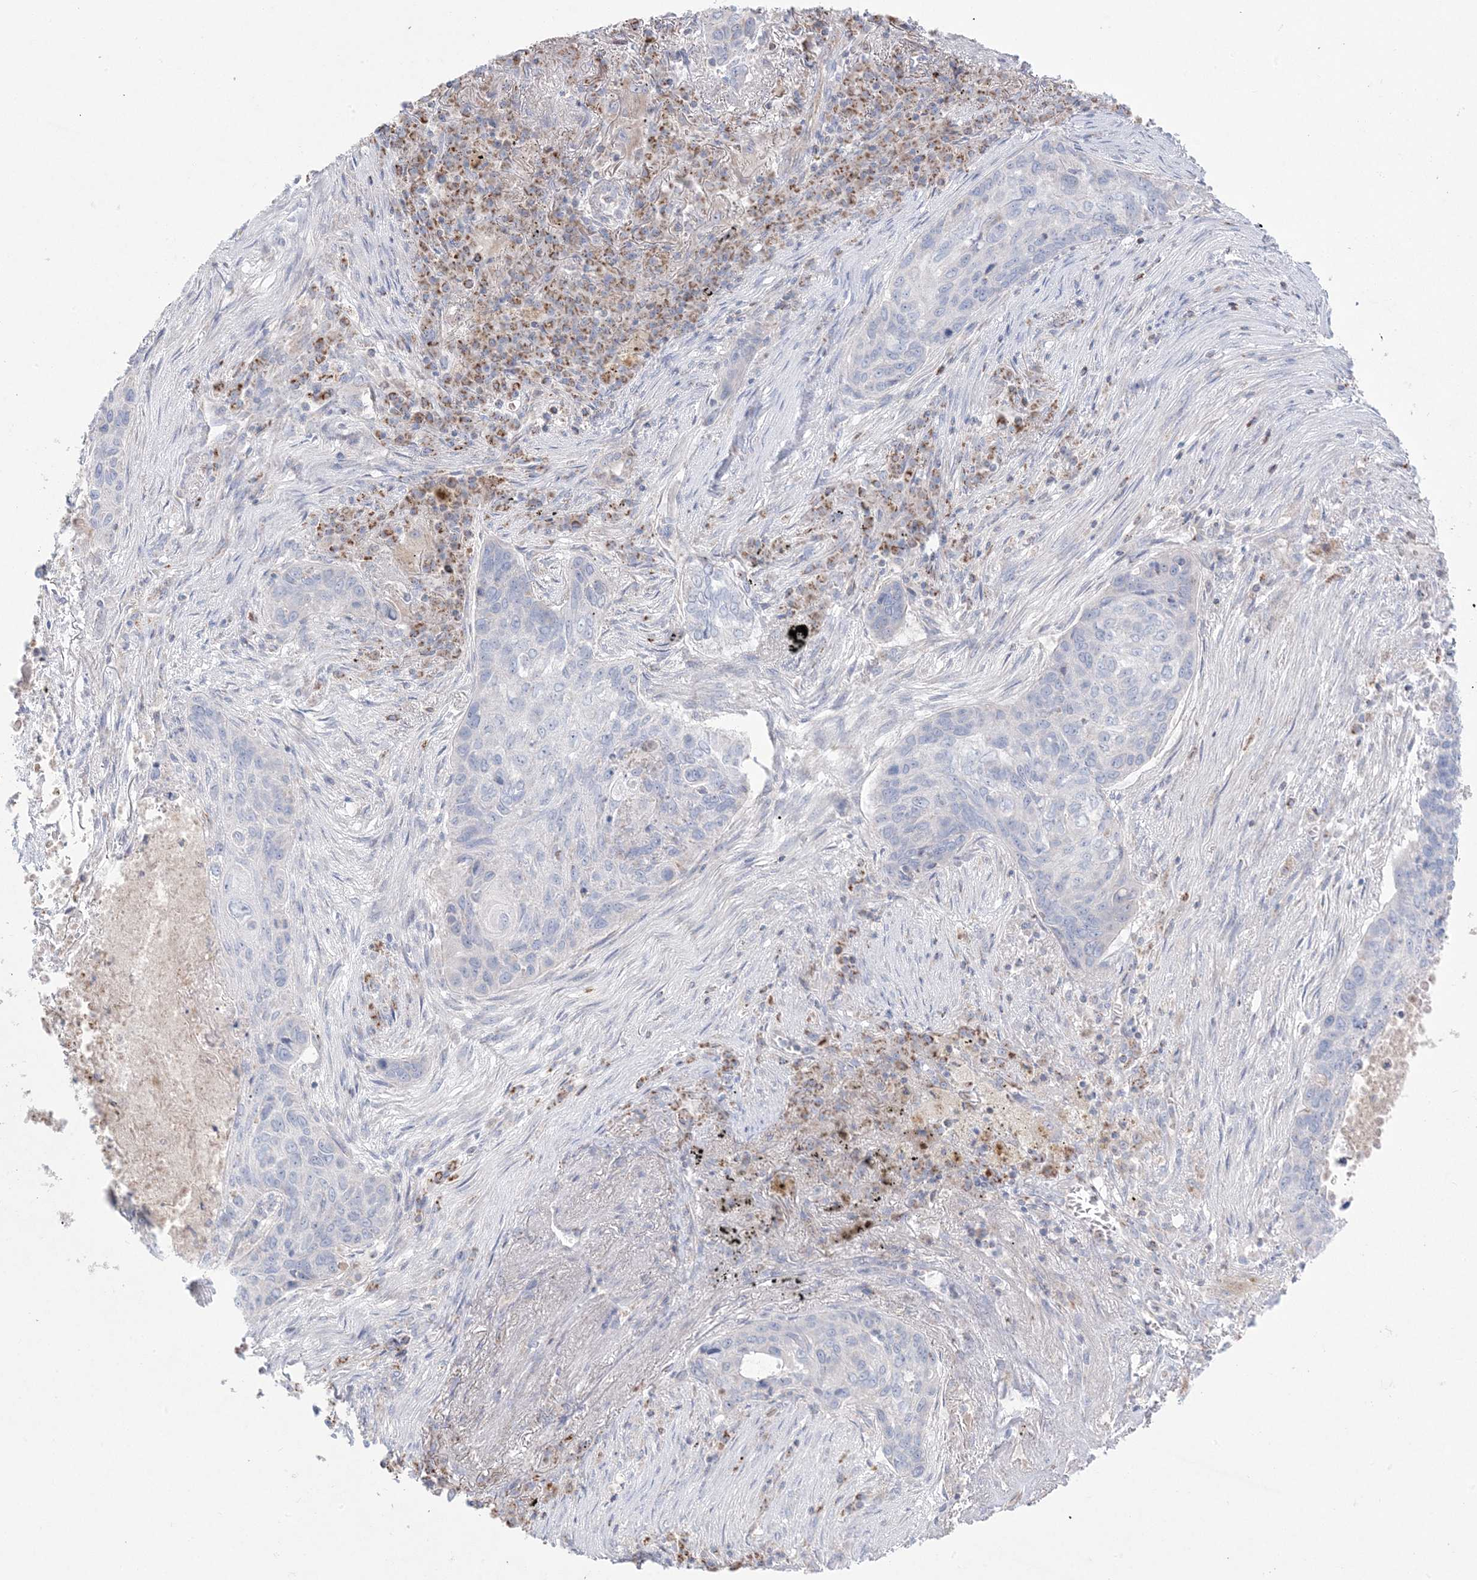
{"staining": {"intensity": "negative", "quantity": "none", "location": "none"}, "tissue": "lung cancer", "cell_type": "Tumor cells", "image_type": "cancer", "snomed": [{"axis": "morphology", "description": "Squamous cell carcinoma, NOS"}, {"axis": "topography", "description": "Lung"}], "caption": "Tumor cells are negative for protein expression in human lung cancer (squamous cell carcinoma).", "gene": "KCTD6", "patient": {"sex": "female", "age": 63}}